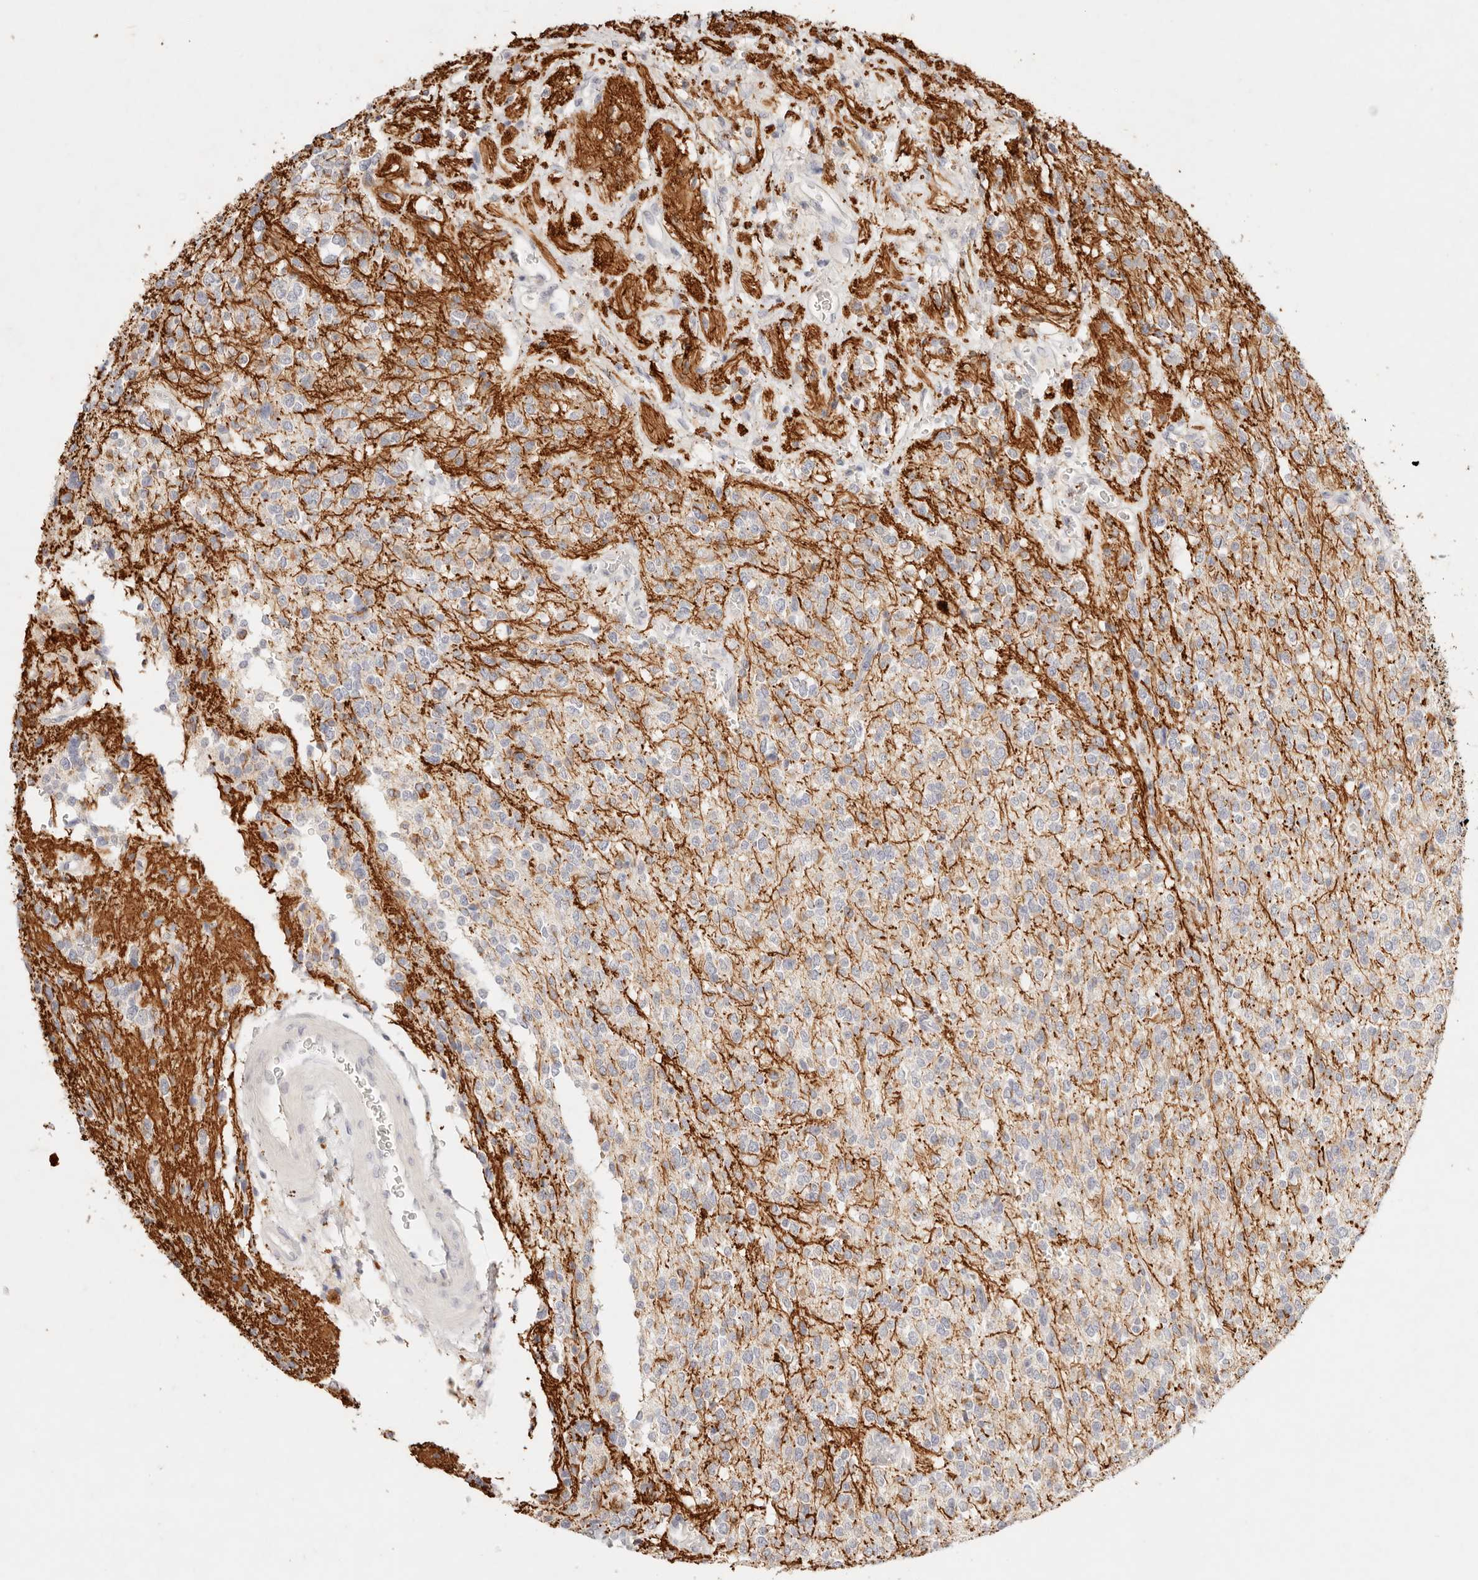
{"staining": {"intensity": "negative", "quantity": "none", "location": "none"}, "tissue": "glioma", "cell_type": "Tumor cells", "image_type": "cancer", "snomed": [{"axis": "morphology", "description": "Glioma, malignant, High grade"}, {"axis": "topography", "description": "Brain"}], "caption": "This image is of glioma stained with IHC to label a protein in brown with the nuclei are counter-stained blue. There is no positivity in tumor cells.", "gene": "GPR84", "patient": {"sex": "male", "age": 34}}